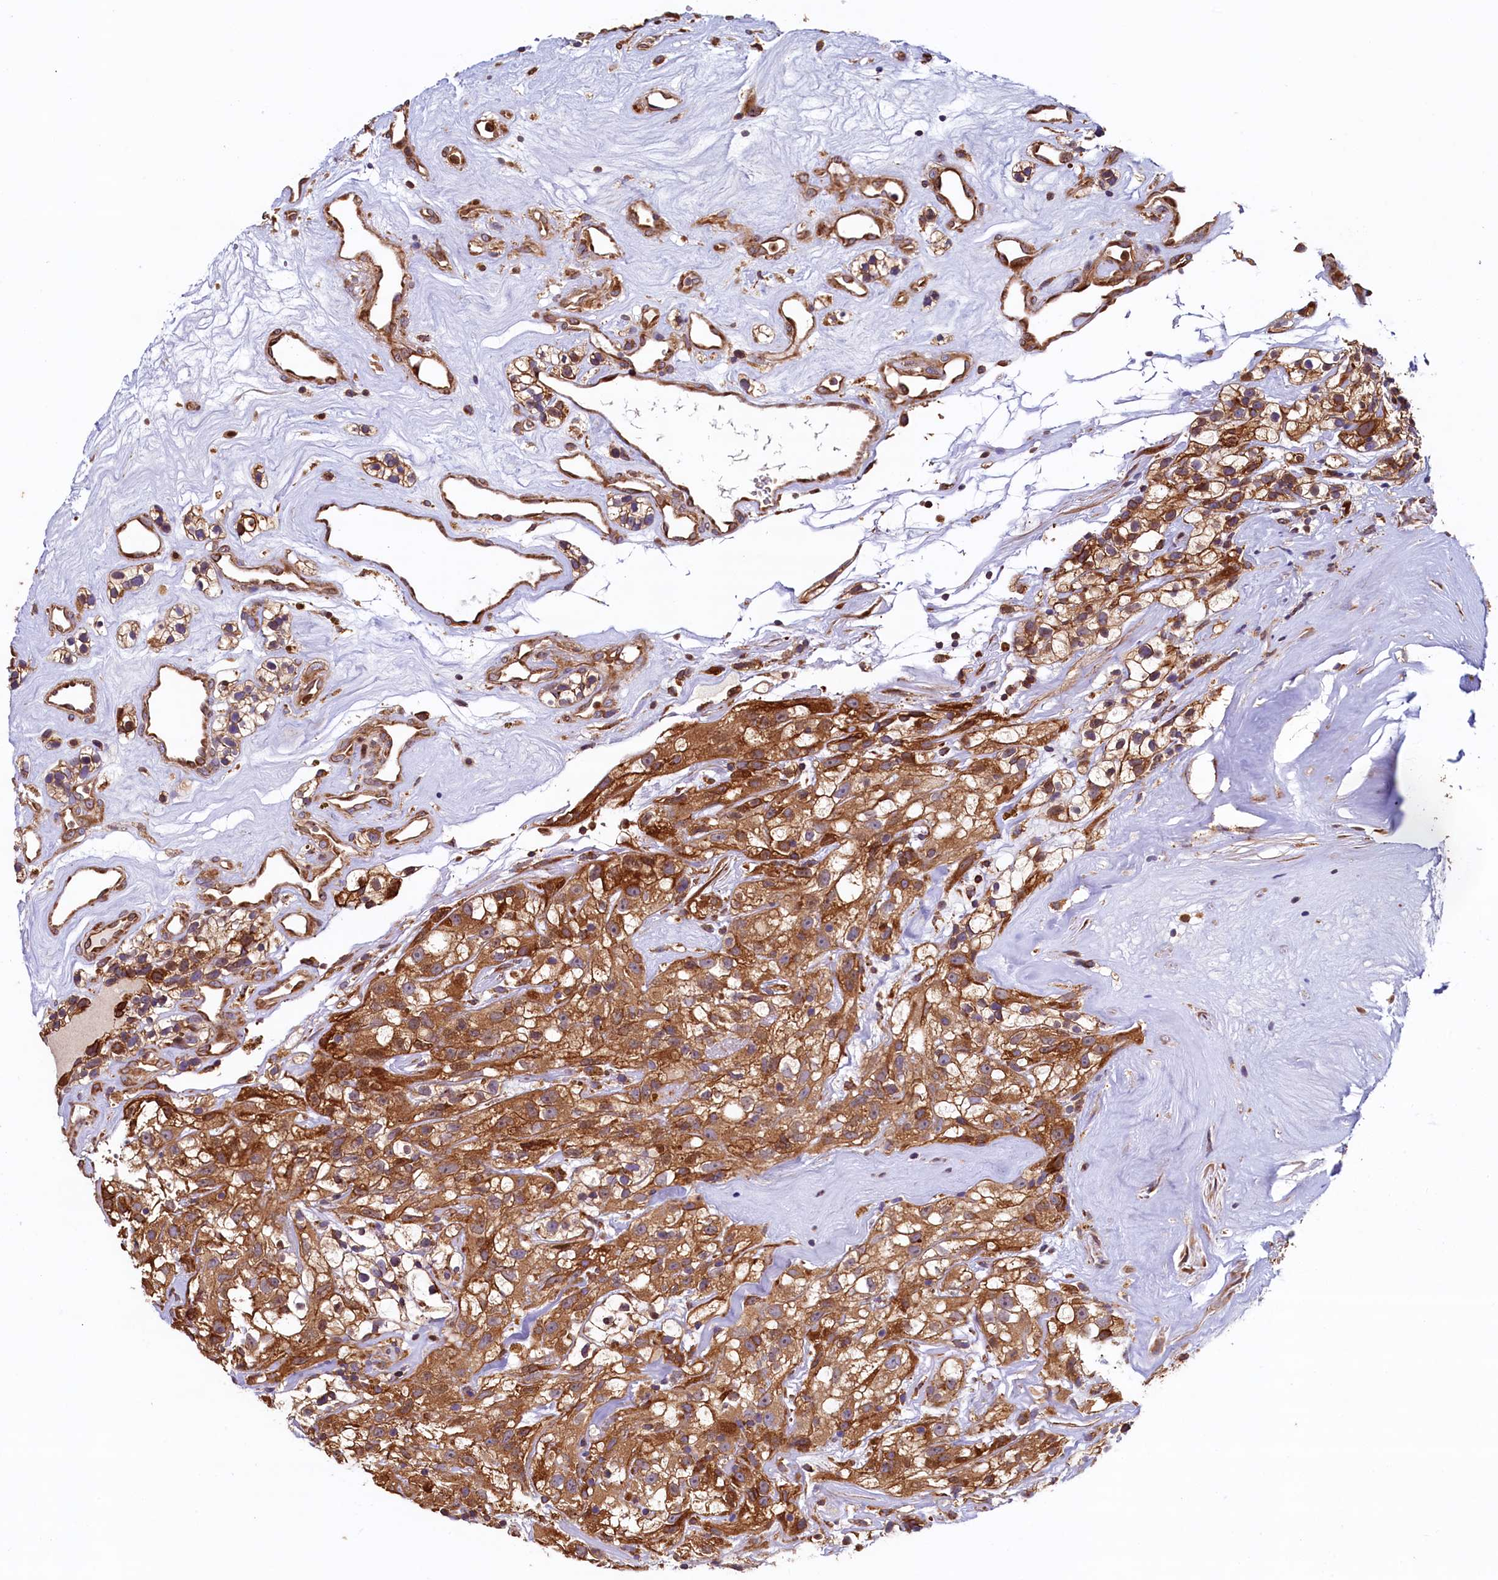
{"staining": {"intensity": "moderate", "quantity": ">75%", "location": "cytoplasmic/membranous"}, "tissue": "renal cancer", "cell_type": "Tumor cells", "image_type": "cancer", "snomed": [{"axis": "morphology", "description": "Adenocarcinoma, NOS"}, {"axis": "topography", "description": "Kidney"}], "caption": "Immunohistochemistry (IHC) image of adenocarcinoma (renal) stained for a protein (brown), which displays medium levels of moderate cytoplasmic/membranous positivity in about >75% of tumor cells.", "gene": "ATXN2L", "patient": {"sex": "female", "age": 57}}